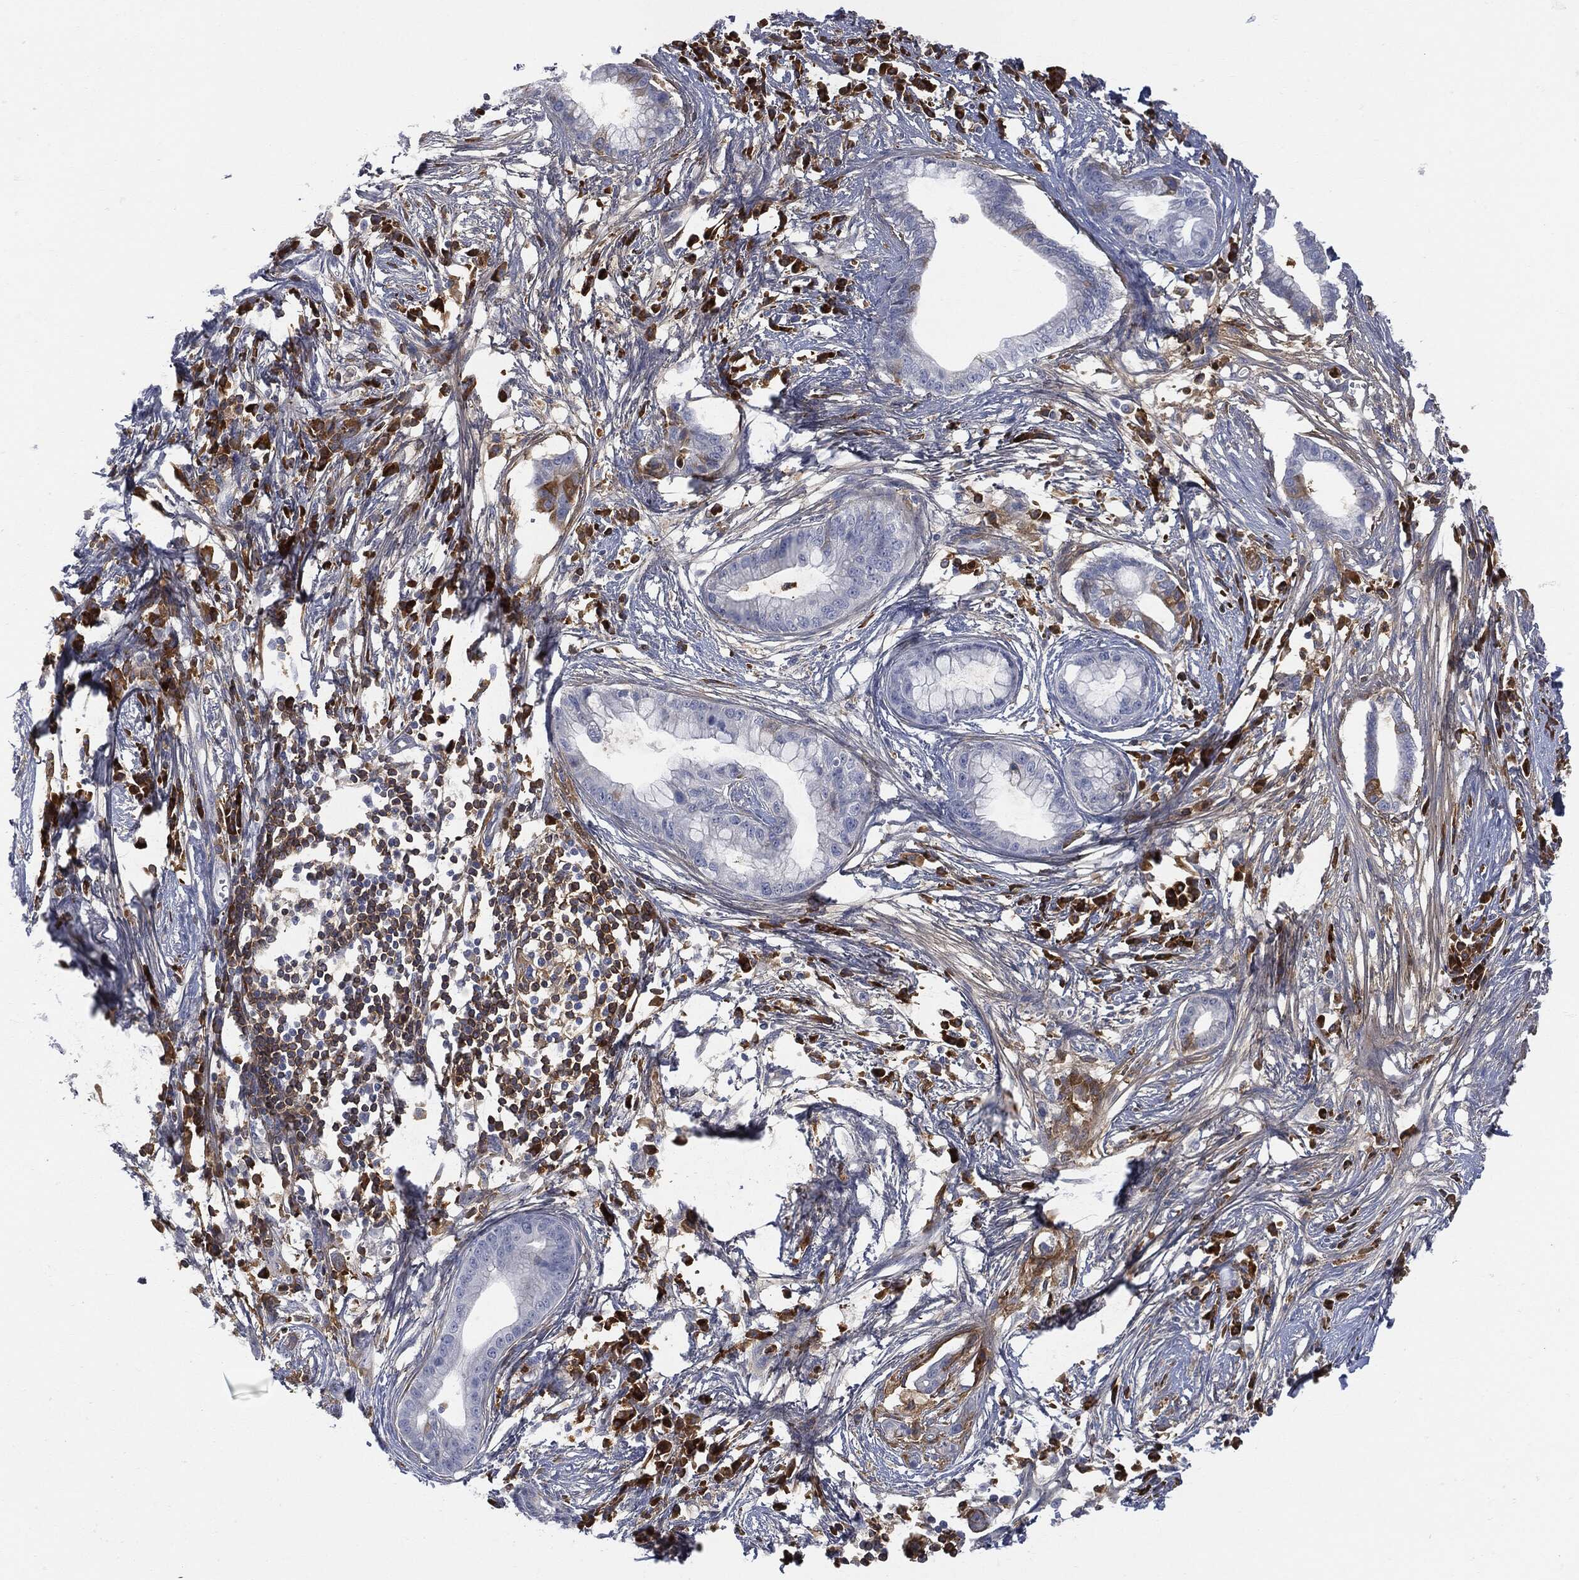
{"staining": {"intensity": "moderate", "quantity": "<25%", "location": "cytoplasmic/membranous"}, "tissue": "pancreatic cancer", "cell_type": "Tumor cells", "image_type": "cancer", "snomed": [{"axis": "morphology", "description": "Normal tissue, NOS"}, {"axis": "morphology", "description": "Adenocarcinoma, NOS"}, {"axis": "topography", "description": "Pancreas"}], "caption": "IHC histopathology image of pancreatic adenocarcinoma stained for a protein (brown), which reveals low levels of moderate cytoplasmic/membranous positivity in about <25% of tumor cells.", "gene": "BTK", "patient": {"sex": "female", "age": 58}}